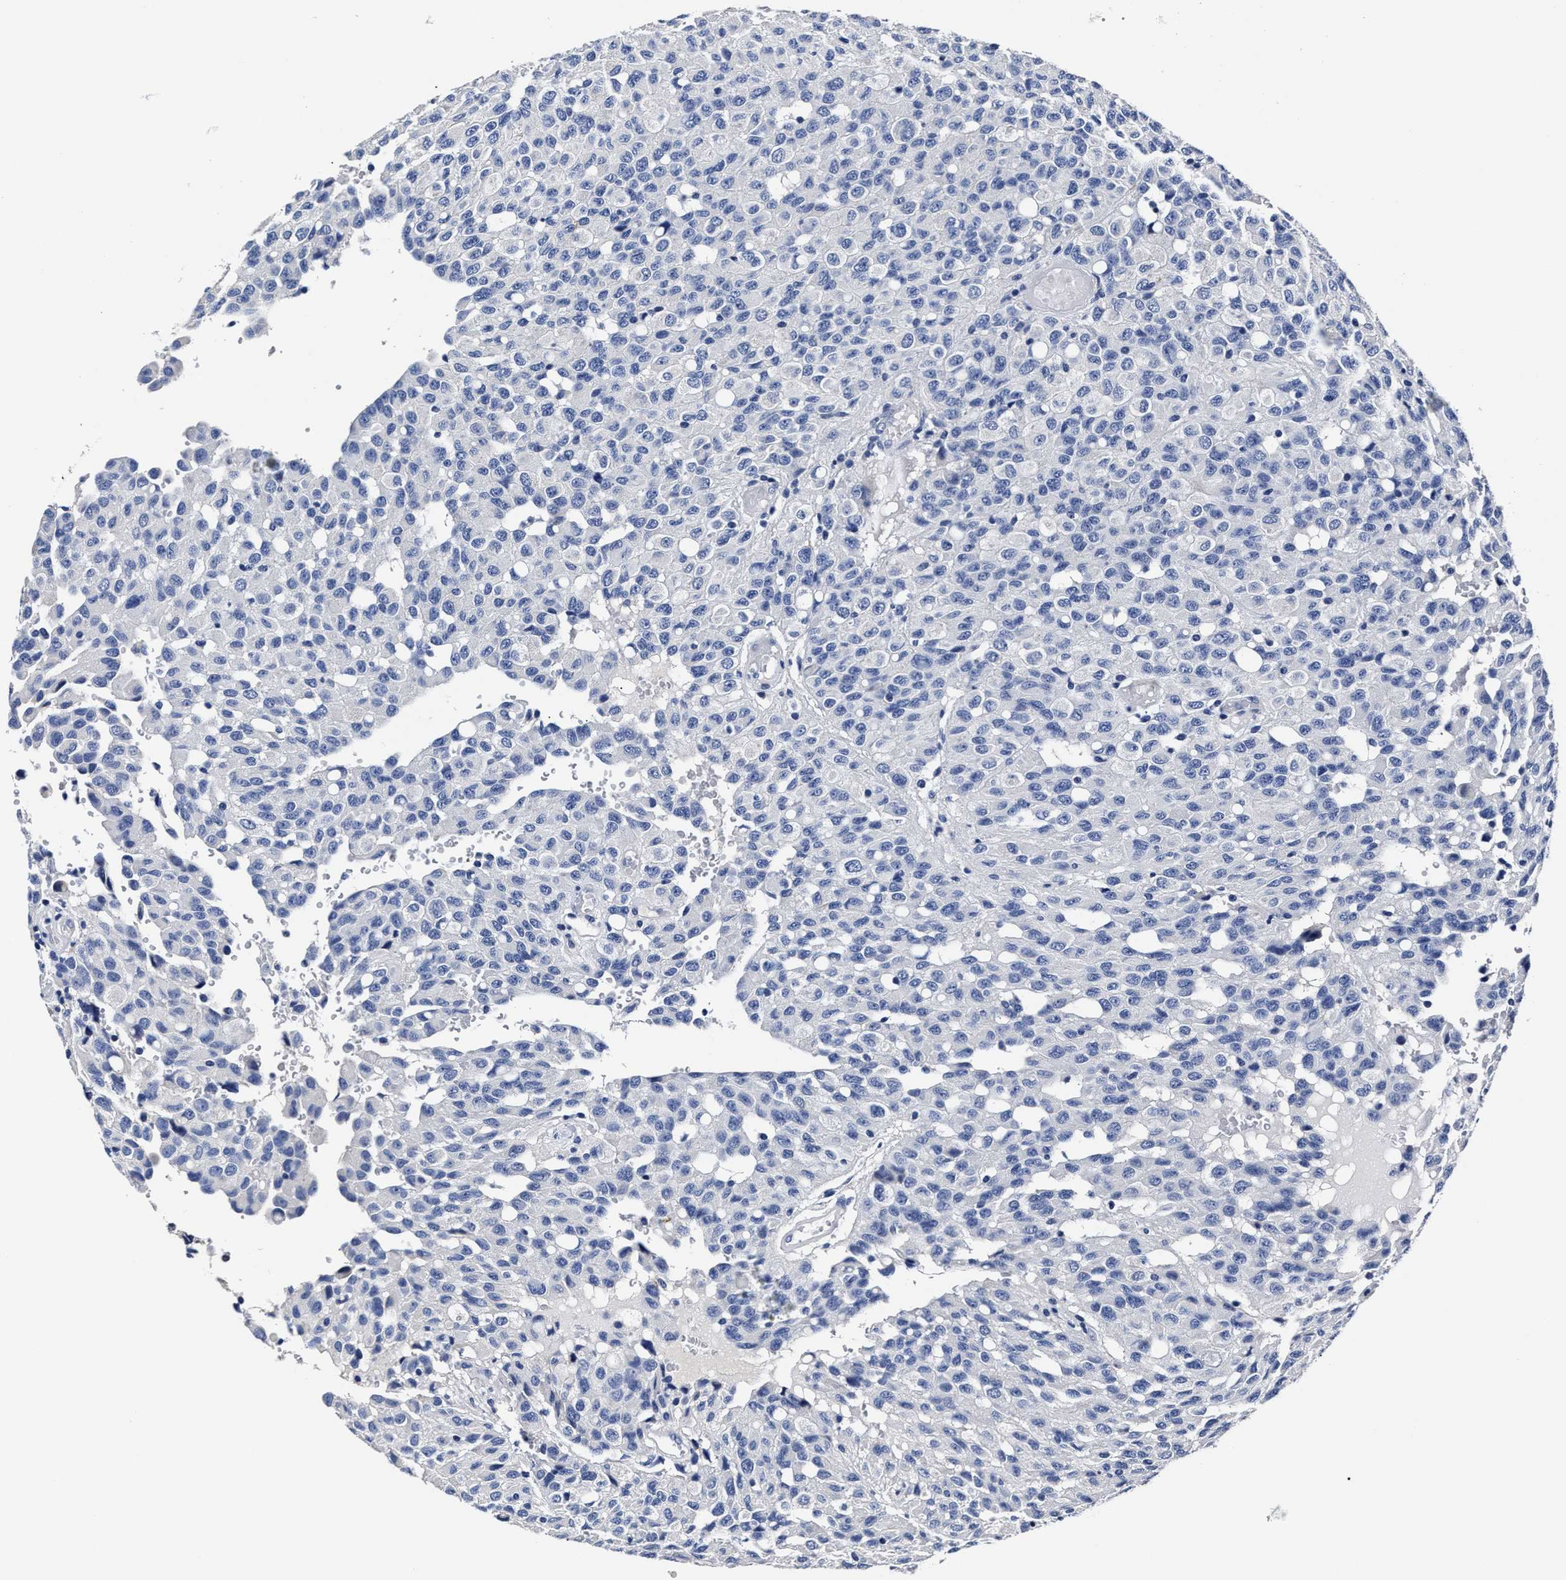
{"staining": {"intensity": "negative", "quantity": "none", "location": "none"}, "tissue": "glioma", "cell_type": "Tumor cells", "image_type": "cancer", "snomed": [{"axis": "morphology", "description": "Glioma, malignant, High grade"}, {"axis": "topography", "description": "Brain"}], "caption": "High magnification brightfield microscopy of glioma stained with DAB (3,3'-diaminobenzidine) (brown) and counterstained with hematoxylin (blue): tumor cells show no significant expression.", "gene": "OLFML2A", "patient": {"sex": "male", "age": 32}}